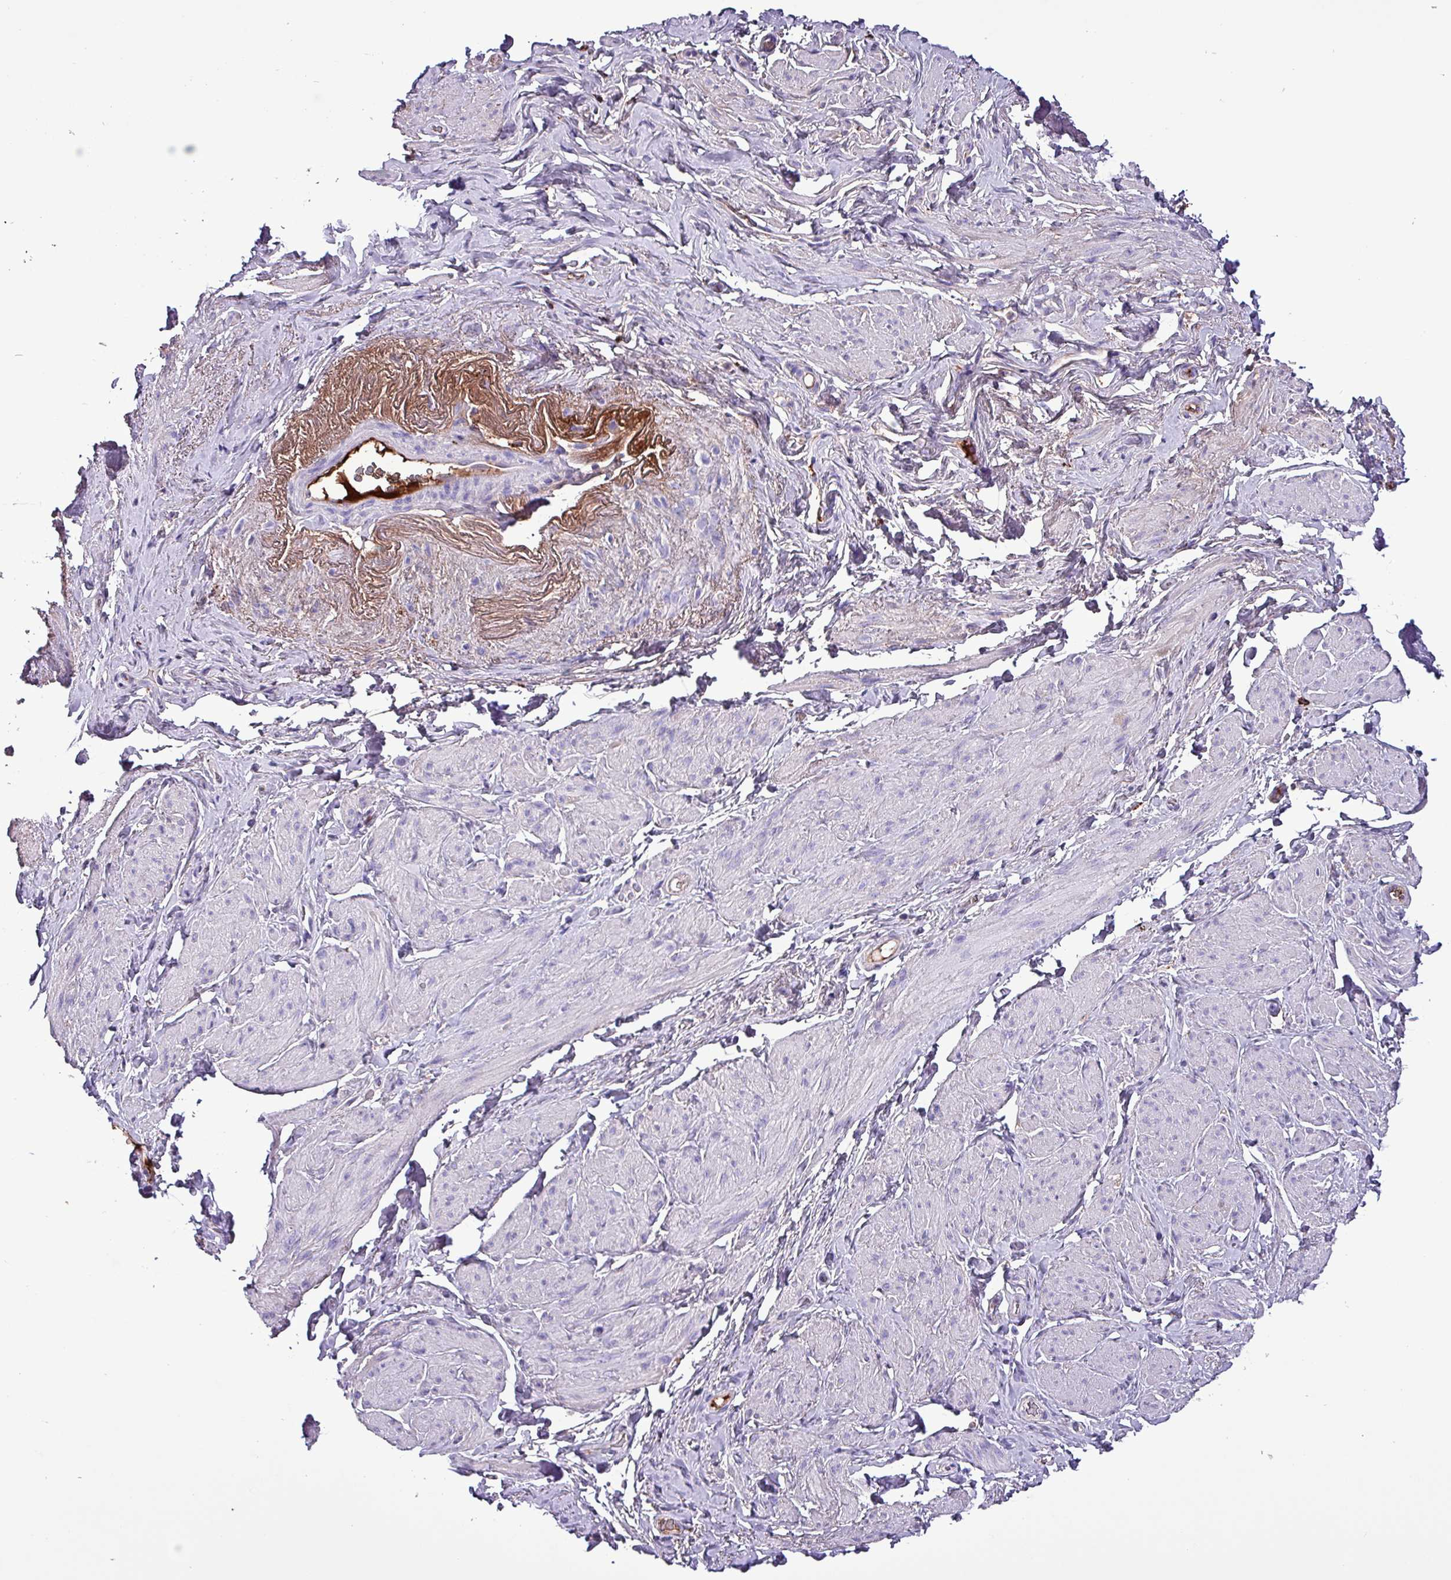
{"staining": {"intensity": "negative", "quantity": "none", "location": "none"}, "tissue": "smooth muscle", "cell_type": "Smooth muscle cells", "image_type": "normal", "snomed": [{"axis": "morphology", "description": "Normal tissue, NOS"}, {"axis": "topography", "description": "Smooth muscle"}, {"axis": "topography", "description": "Peripheral nerve tissue"}], "caption": "This is an immunohistochemistry micrograph of unremarkable smooth muscle. There is no expression in smooth muscle cells.", "gene": "HPR", "patient": {"sex": "male", "age": 69}}